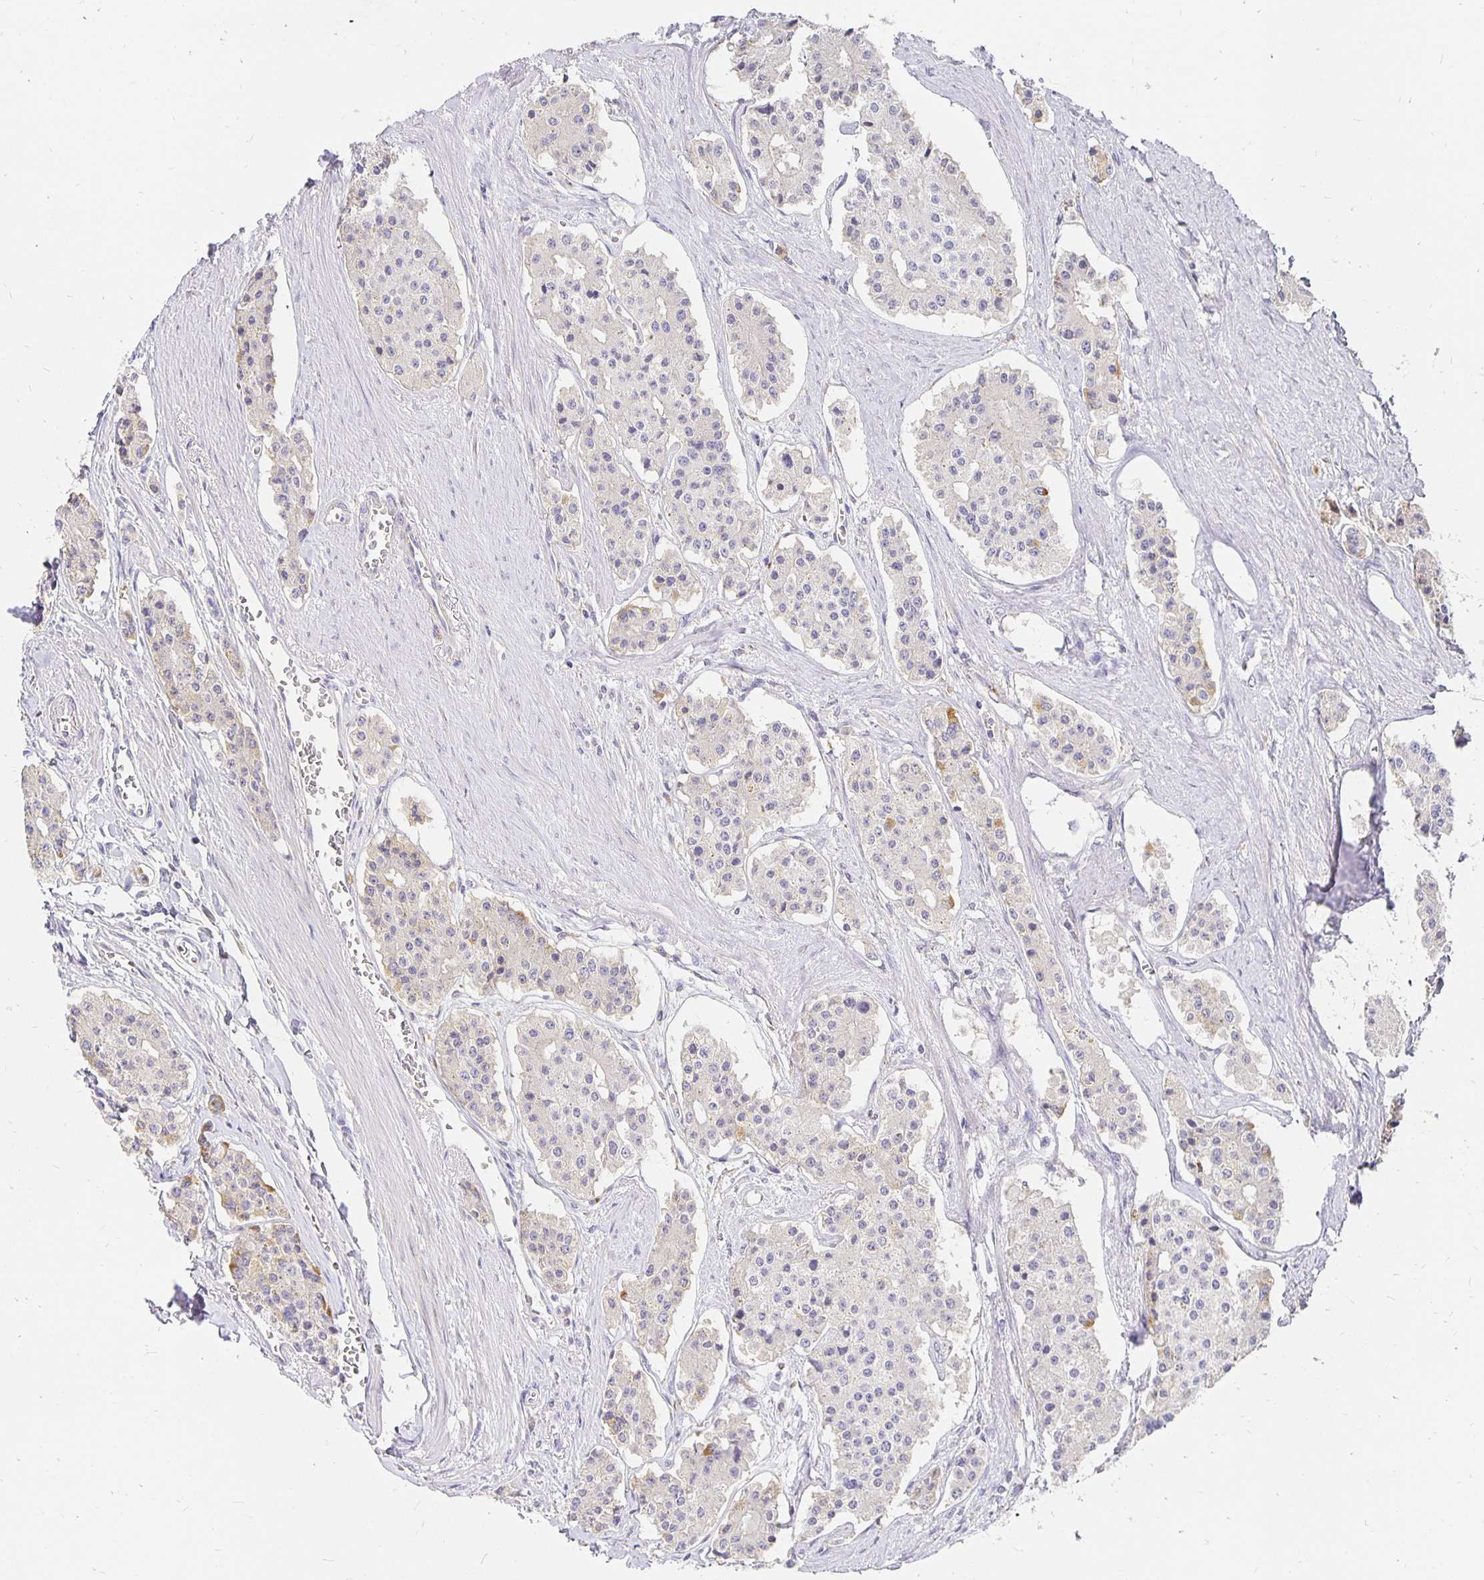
{"staining": {"intensity": "negative", "quantity": "none", "location": "none"}, "tissue": "carcinoid", "cell_type": "Tumor cells", "image_type": "cancer", "snomed": [{"axis": "morphology", "description": "Carcinoid, malignant, NOS"}, {"axis": "topography", "description": "Small intestine"}], "caption": "High magnification brightfield microscopy of malignant carcinoid stained with DAB (brown) and counterstained with hematoxylin (blue): tumor cells show no significant staining.", "gene": "PLOD1", "patient": {"sex": "female", "age": 65}}